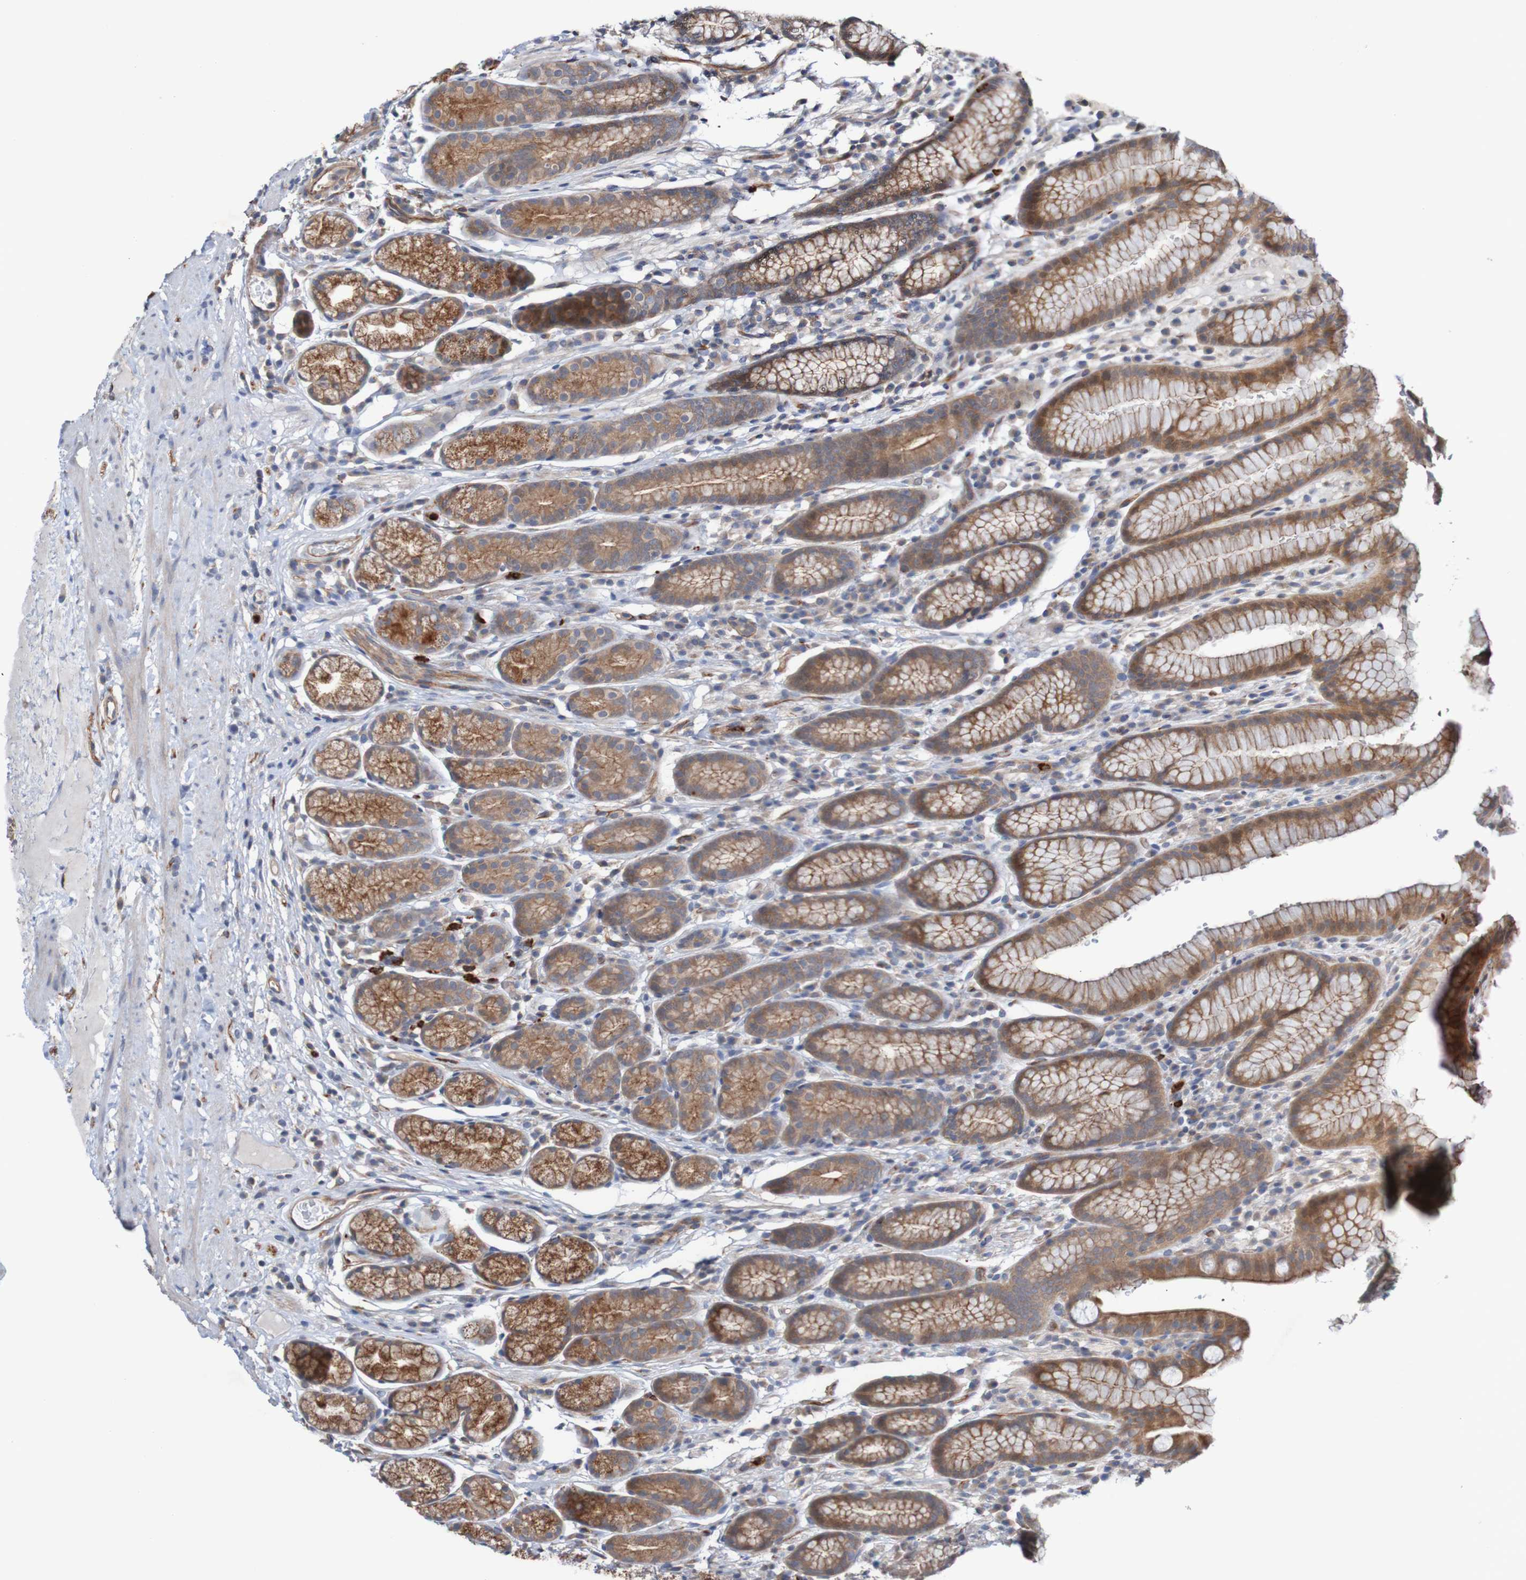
{"staining": {"intensity": "strong", "quantity": ">75%", "location": "cytoplasmic/membranous"}, "tissue": "stomach", "cell_type": "Glandular cells", "image_type": "normal", "snomed": [{"axis": "morphology", "description": "Normal tissue, NOS"}, {"axis": "topography", "description": "Stomach, lower"}], "caption": "High-power microscopy captured an IHC micrograph of benign stomach, revealing strong cytoplasmic/membranous positivity in approximately >75% of glandular cells.", "gene": "ST8SIA6", "patient": {"sex": "male", "age": 52}}